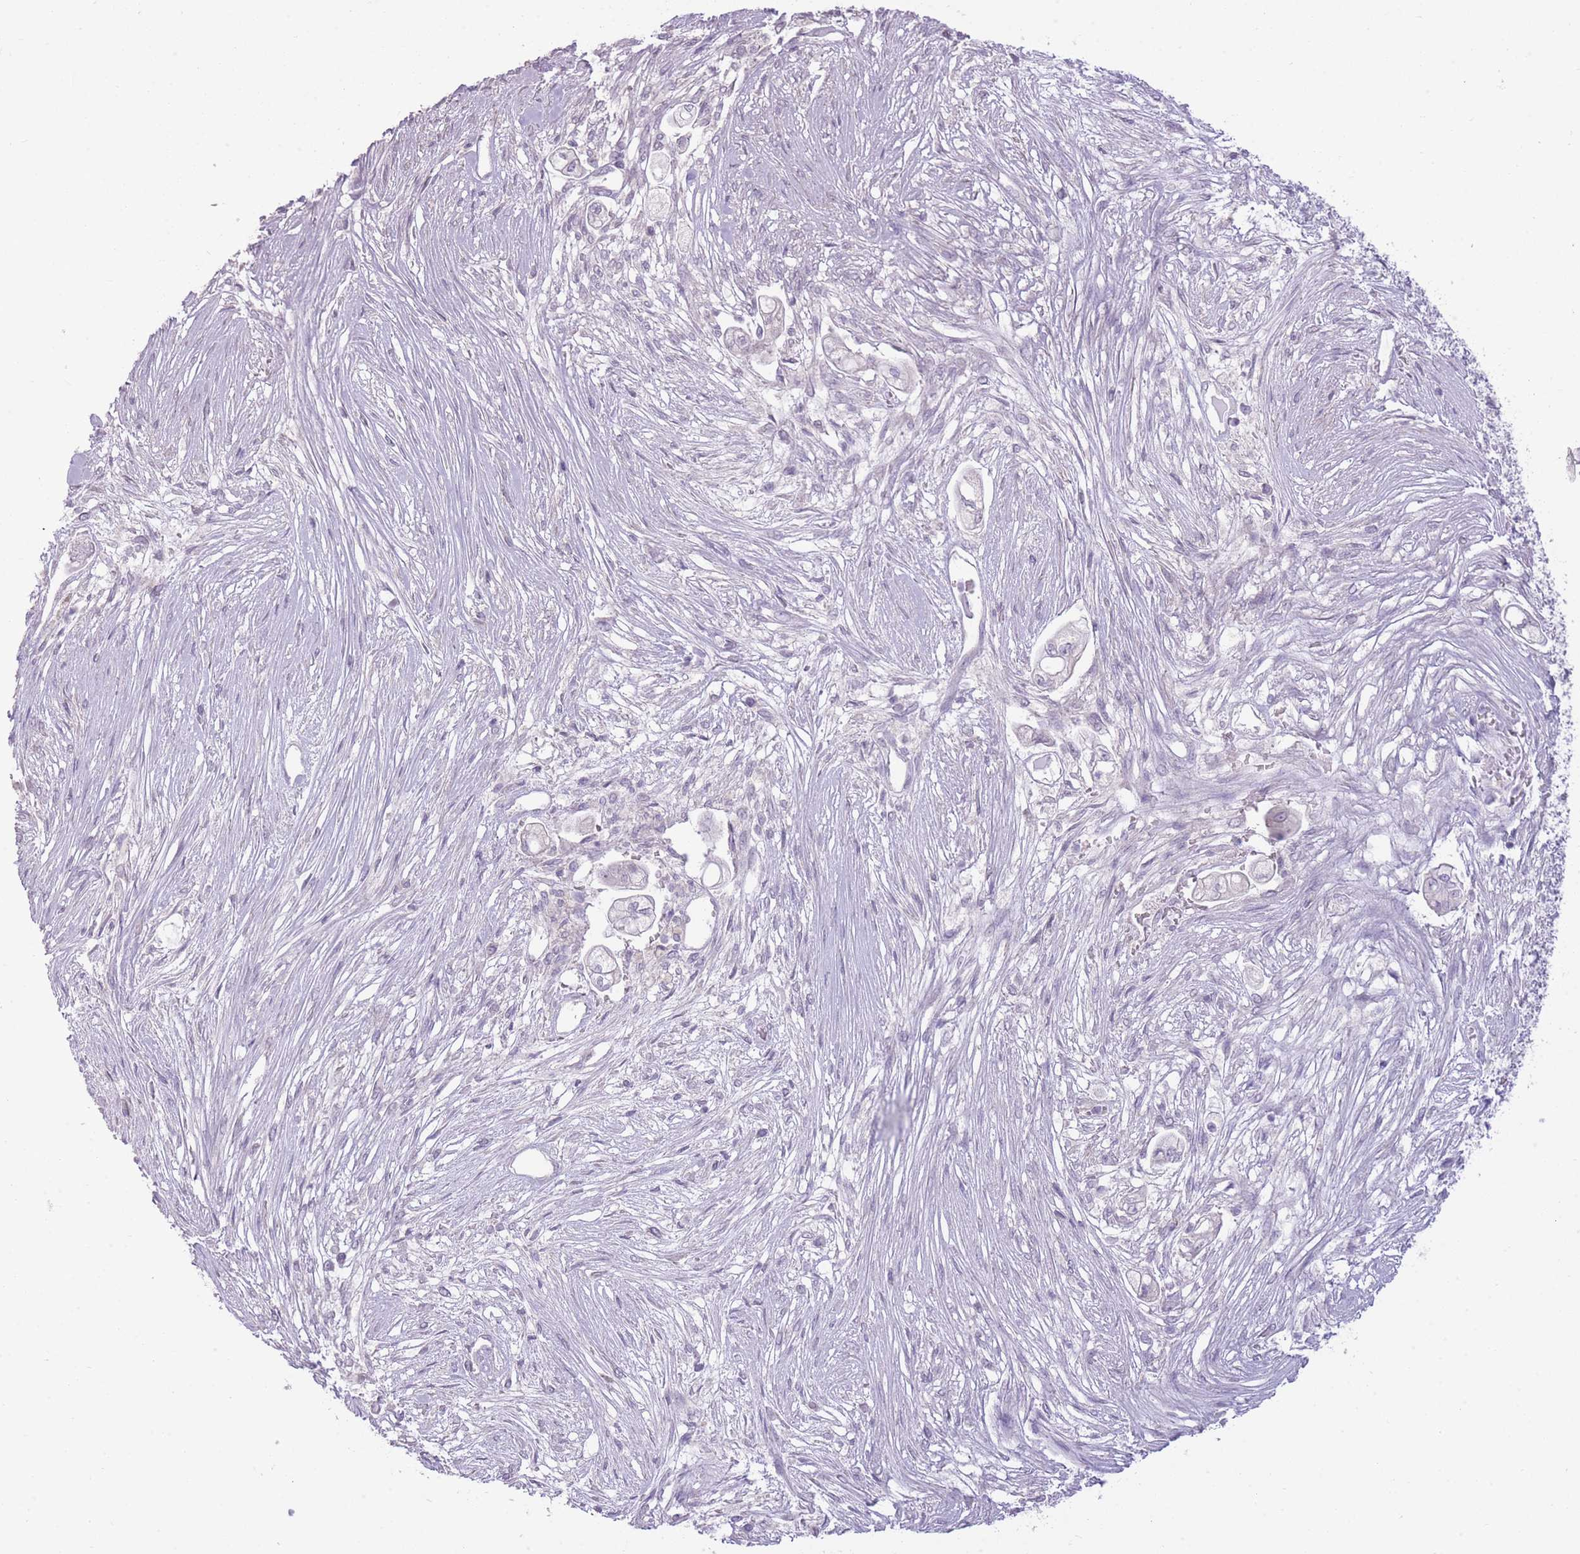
{"staining": {"intensity": "negative", "quantity": "none", "location": "none"}, "tissue": "pancreatic cancer", "cell_type": "Tumor cells", "image_type": "cancer", "snomed": [{"axis": "morphology", "description": "Adenocarcinoma, NOS"}, {"axis": "topography", "description": "Pancreas"}], "caption": "A high-resolution histopathology image shows IHC staining of pancreatic cancer, which displays no significant positivity in tumor cells.", "gene": "ZBTB24", "patient": {"sex": "female", "age": 69}}